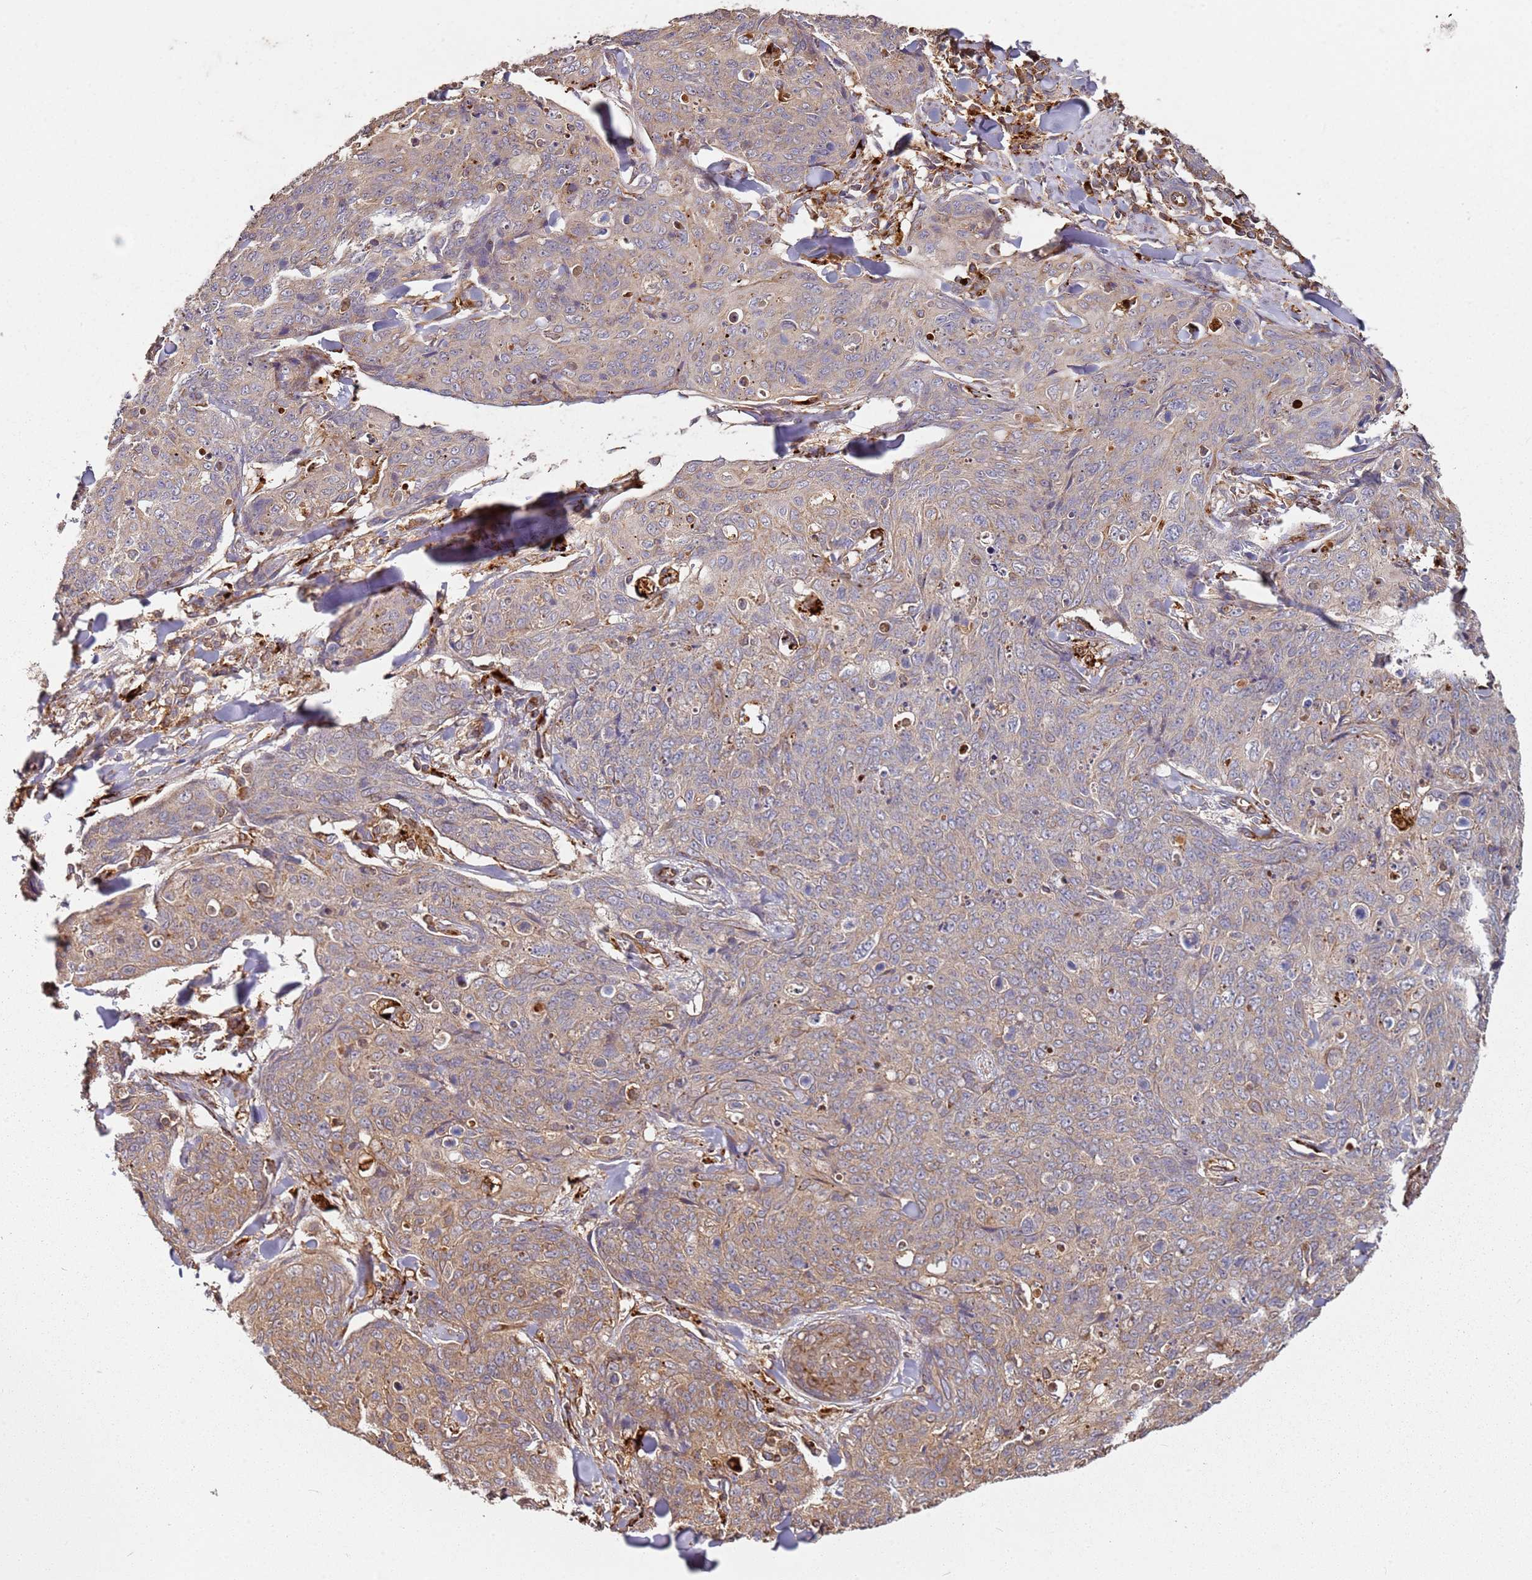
{"staining": {"intensity": "moderate", "quantity": "<25%", "location": "cytoplasmic/membranous"}, "tissue": "skin cancer", "cell_type": "Tumor cells", "image_type": "cancer", "snomed": [{"axis": "morphology", "description": "Squamous cell carcinoma, NOS"}, {"axis": "topography", "description": "Skin"}, {"axis": "topography", "description": "Vulva"}], "caption": "This is a histology image of immunohistochemistry (IHC) staining of skin squamous cell carcinoma, which shows moderate positivity in the cytoplasmic/membranous of tumor cells.", "gene": "SCGB2B2", "patient": {"sex": "female", "age": 85}}